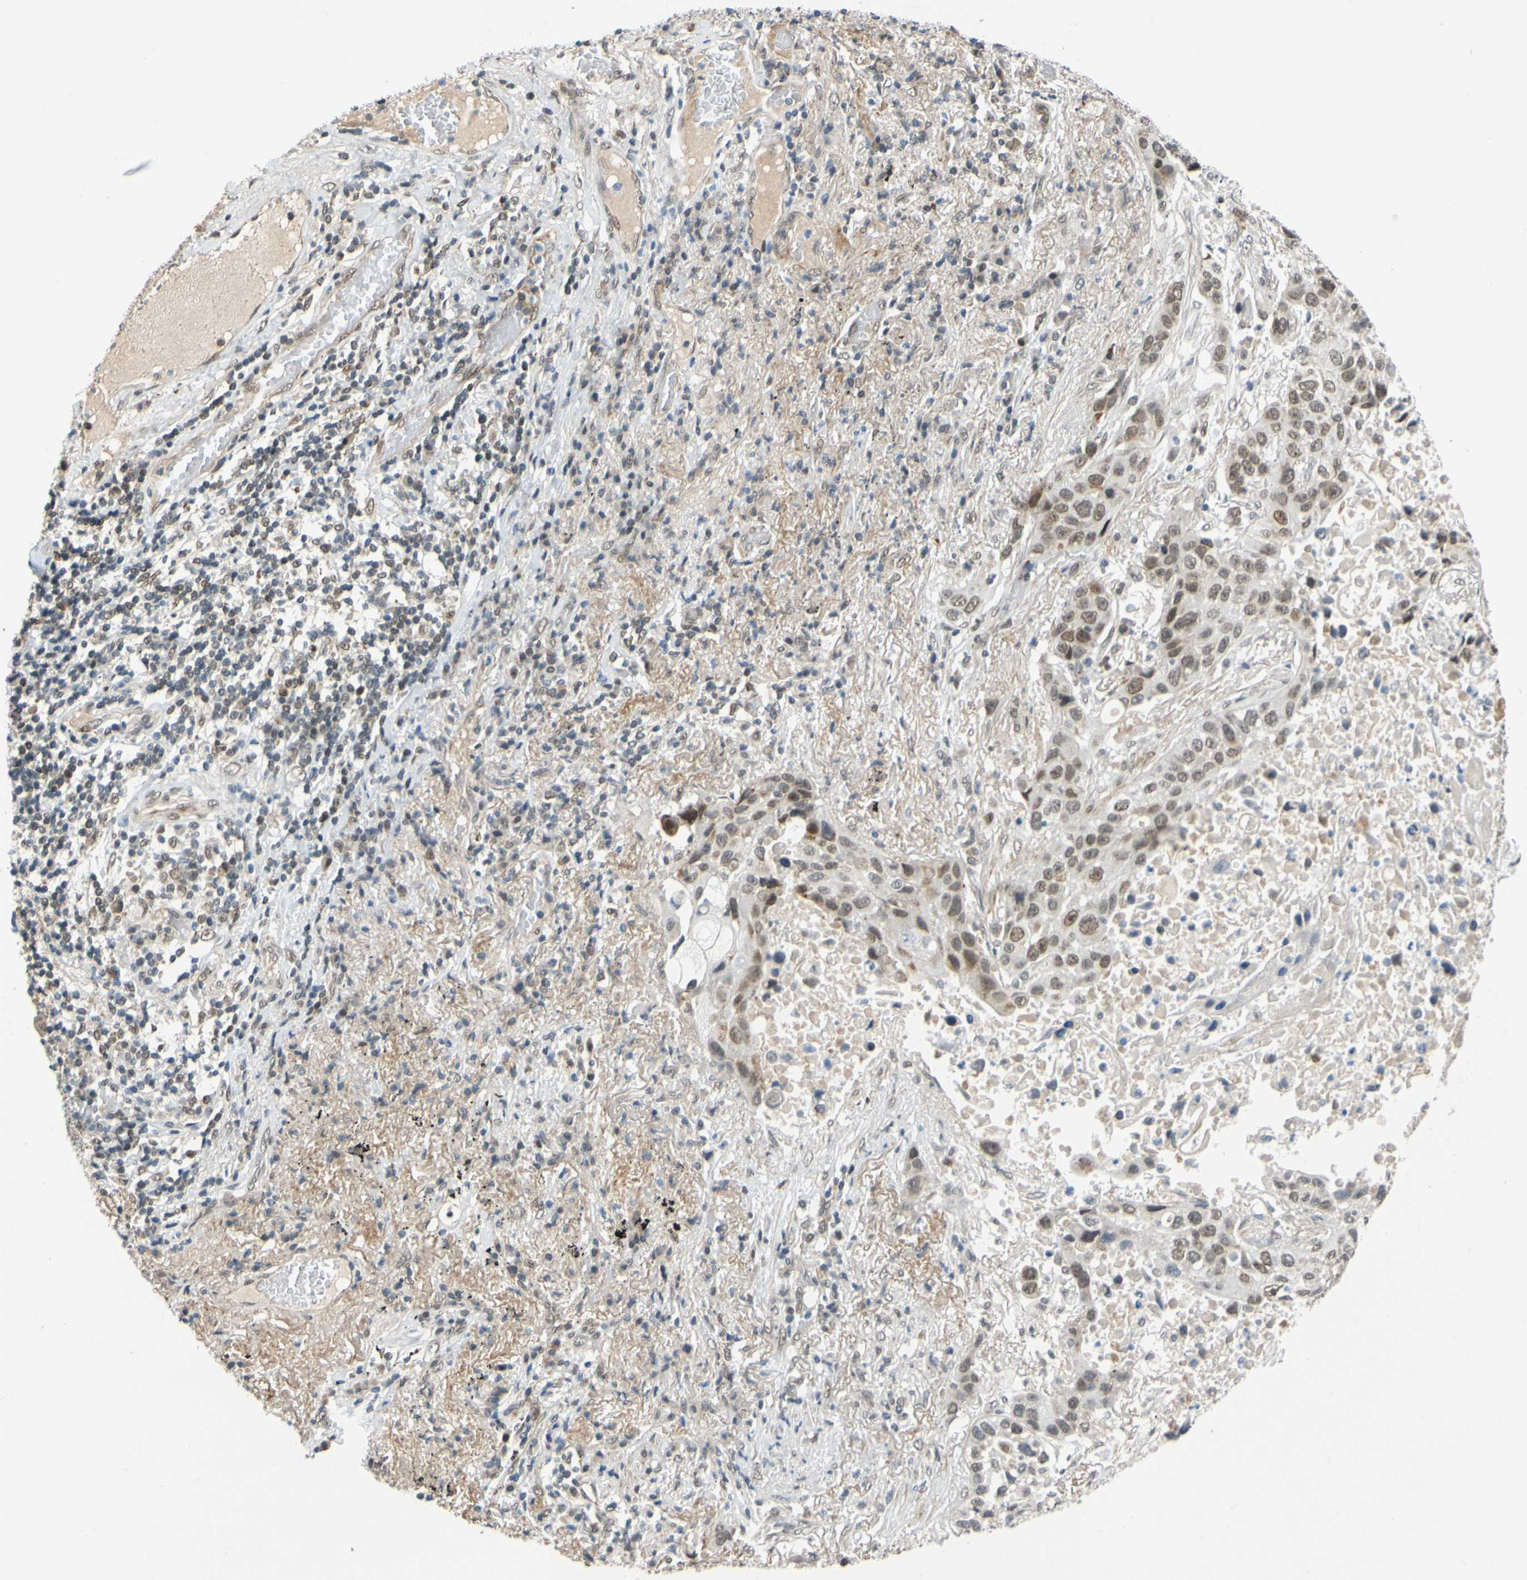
{"staining": {"intensity": "moderate", "quantity": ">75%", "location": "nuclear"}, "tissue": "lung cancer", "cell_type": "Tumor cells", "image_type": "cancer", "snomed": [{"axis": "morphology", "description": "Squamous cell carcinoma, NOS"}, {"axis": "topography", "description": "Lung"}], "caption": "This histopathology image demonstrates IHC staining of squamous cell carcinoma (lung), with medium moderate nuclear positivity in approximately >75% of tumor cells.", "gene": "POGZ", "patient": {"sex": "male", "age": 57}}